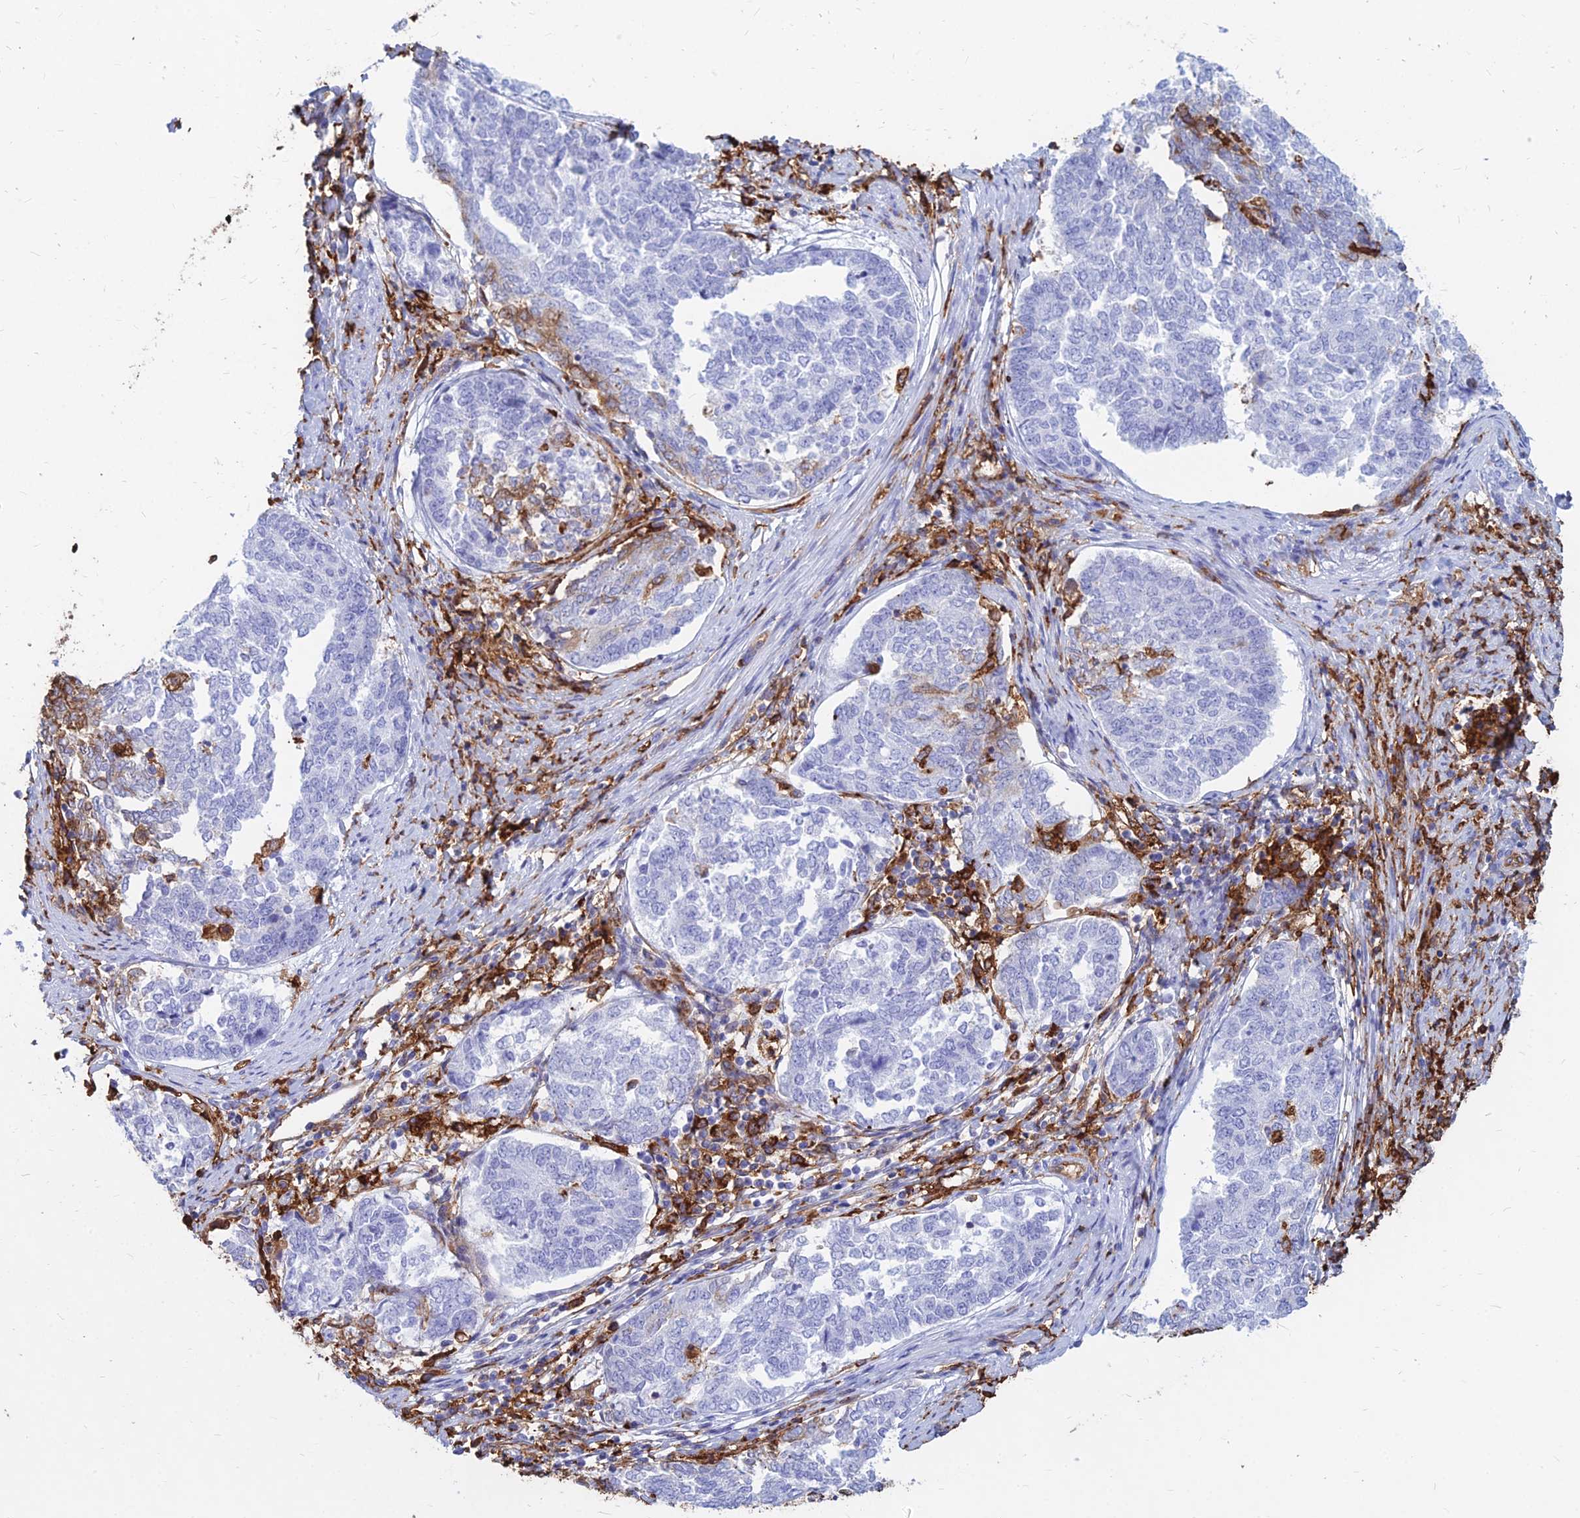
{"staining": {"intensity": "negative", "quantity": "none", "location": "none"}, "tissue": "endometrial cancer", "cell_type": "Tumor cells", "image_type": "cancer", "snomed": [{"axis": "morphology", "description": "Adenocarcinoma, NOS"}, {"axis": "topography", "description": "Endometrium"}], "caption": "IHC of human endometrial cancer demonstrates no staining in tumor cells.", "gene": "HLA-DRB1", "patient": {"sex": "female", "age": 80}}